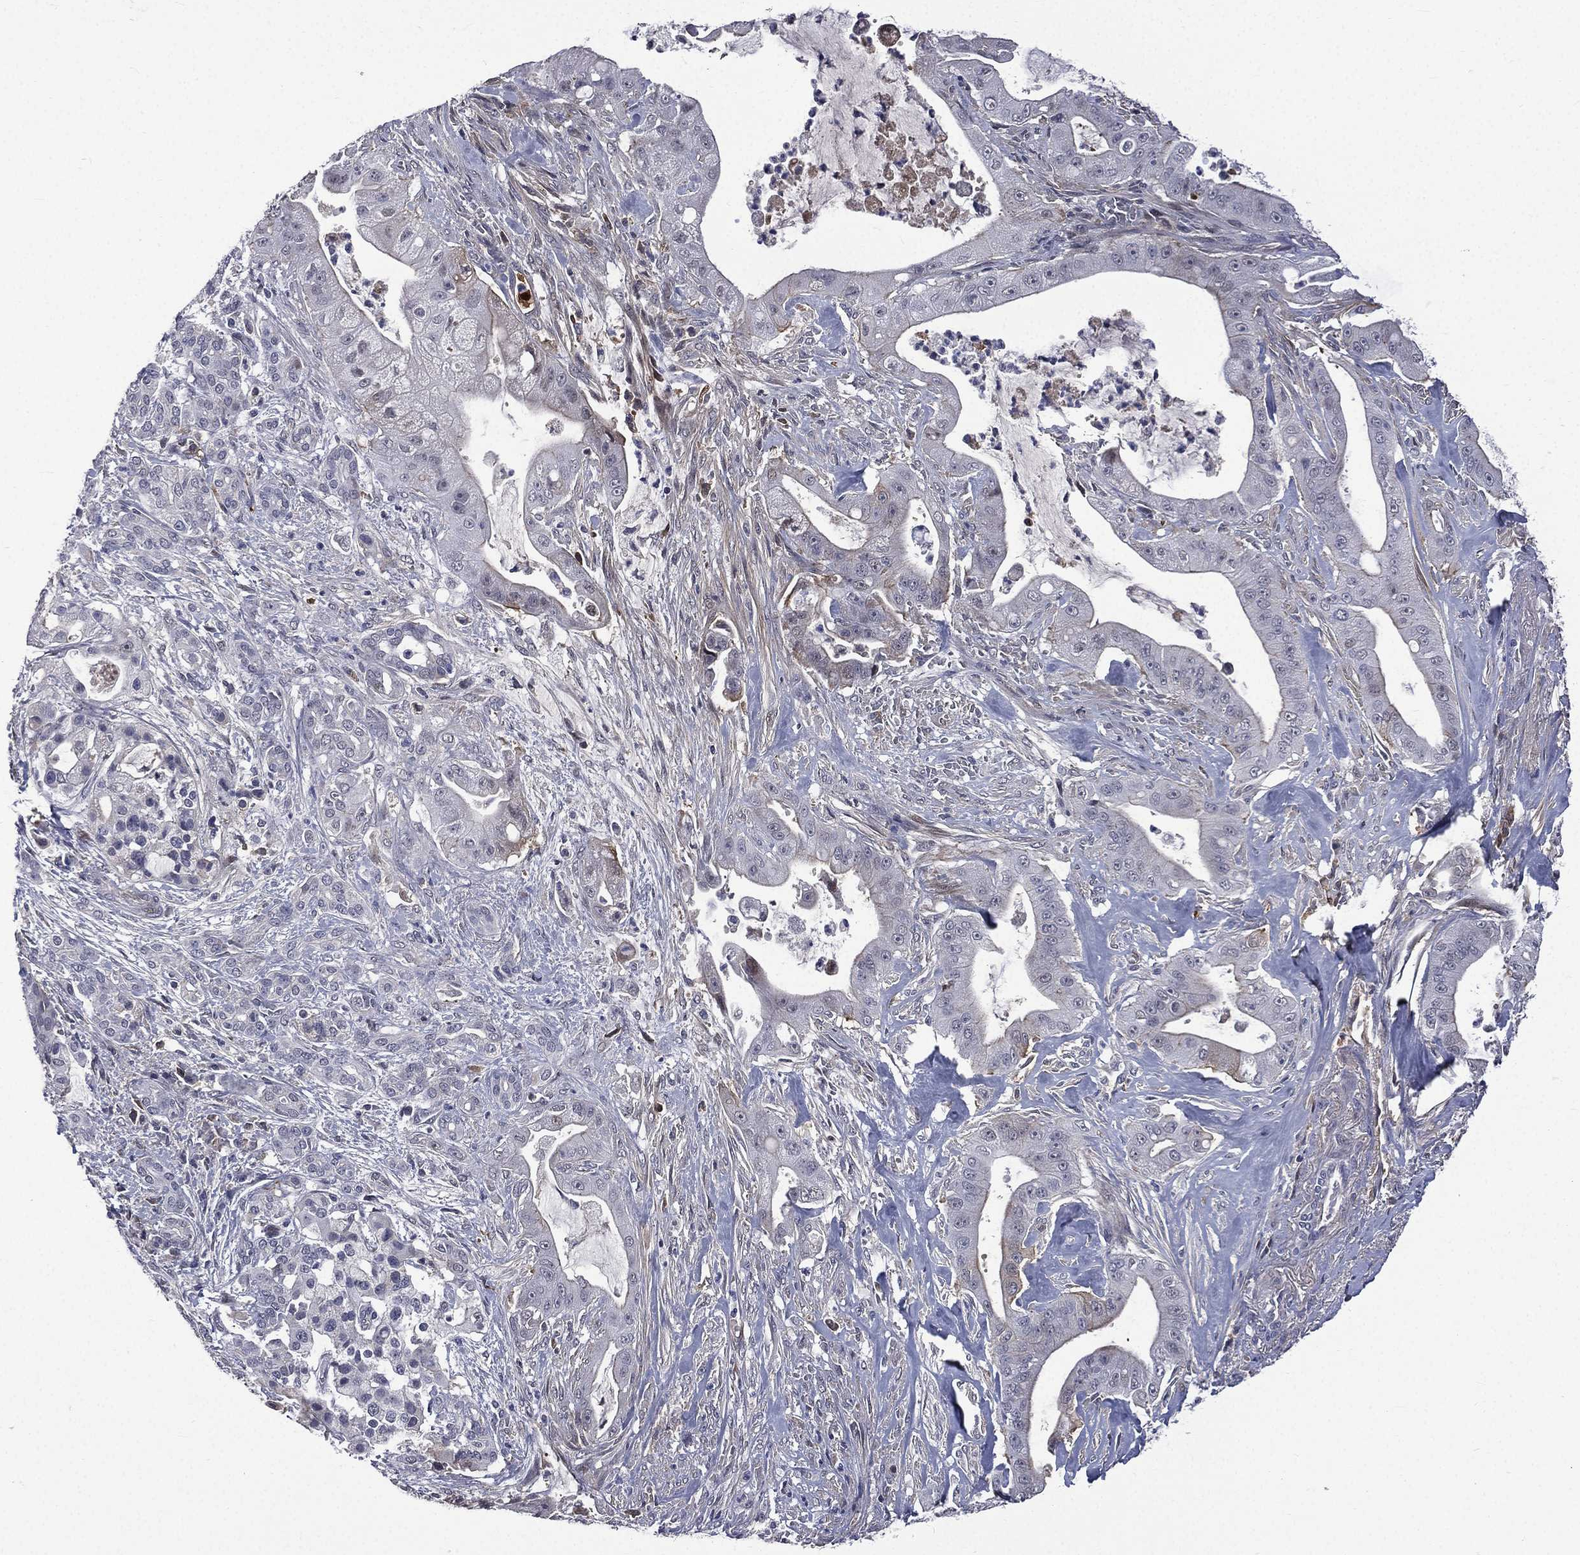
{"staining": {"intensity": "negative", "quantity": "none", "location": "none"}, "tissue": "pancreatic cancer", "cell_type": "Tumor cells", "image_type": "cancer", "snomed": [{"axis": "morphology", "description": "Normal tissue, NOS"}, {"axis": "morphology", "description": "Inflammation, NOS"}, {"axis": "morphology", "description": "Adenocarcinoma, NOS"}, {"axis": "topography", "description": "Pancreas"}], "caption": "High power microscopy histopathology image of an IHC photomicrograph of pancreatic cancer, revealing no significant staining in tumor cells.", "gene": "FGG", "patient": {"sex": "male", "age": 57}}